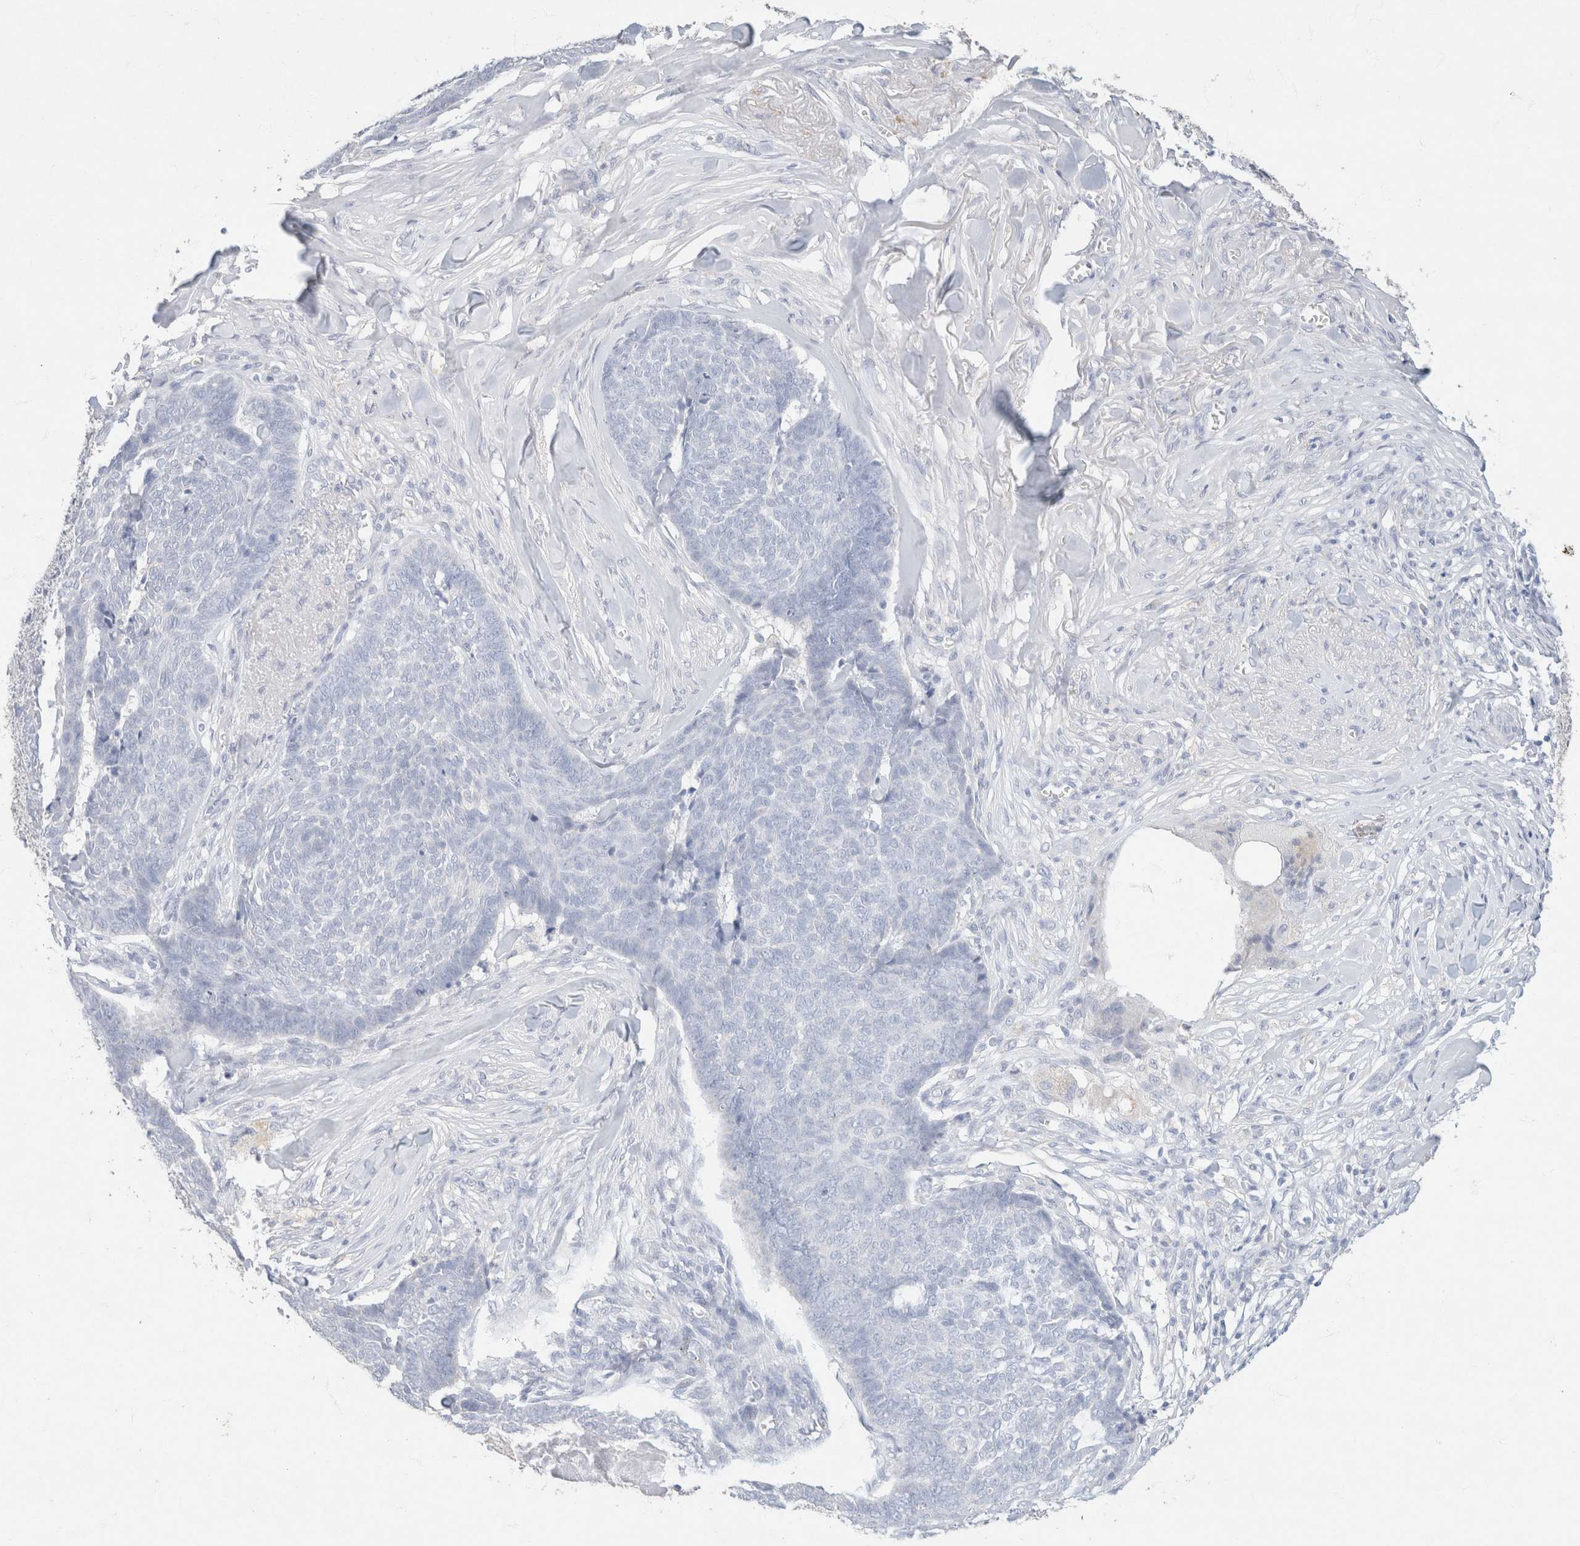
{"staining": {"intensity": "negative", "quantity": "none", "location": "none"}, "tissue": "skin cancer", "cell_type": "Tumor cells", "image_type": "cancer", "snomed": [{"axis": "morphology", "description": "Basal cell carcinoma"}, {"axis": "topography", "description": "Skin"}], "caption": "Skin basal cell carcinoma stained for a protein using immunohistochemistry (IHC) demonstrates no positivity tumor cells.", "gene": "CA12", "patient": {"sex": "male", "age": 84}}